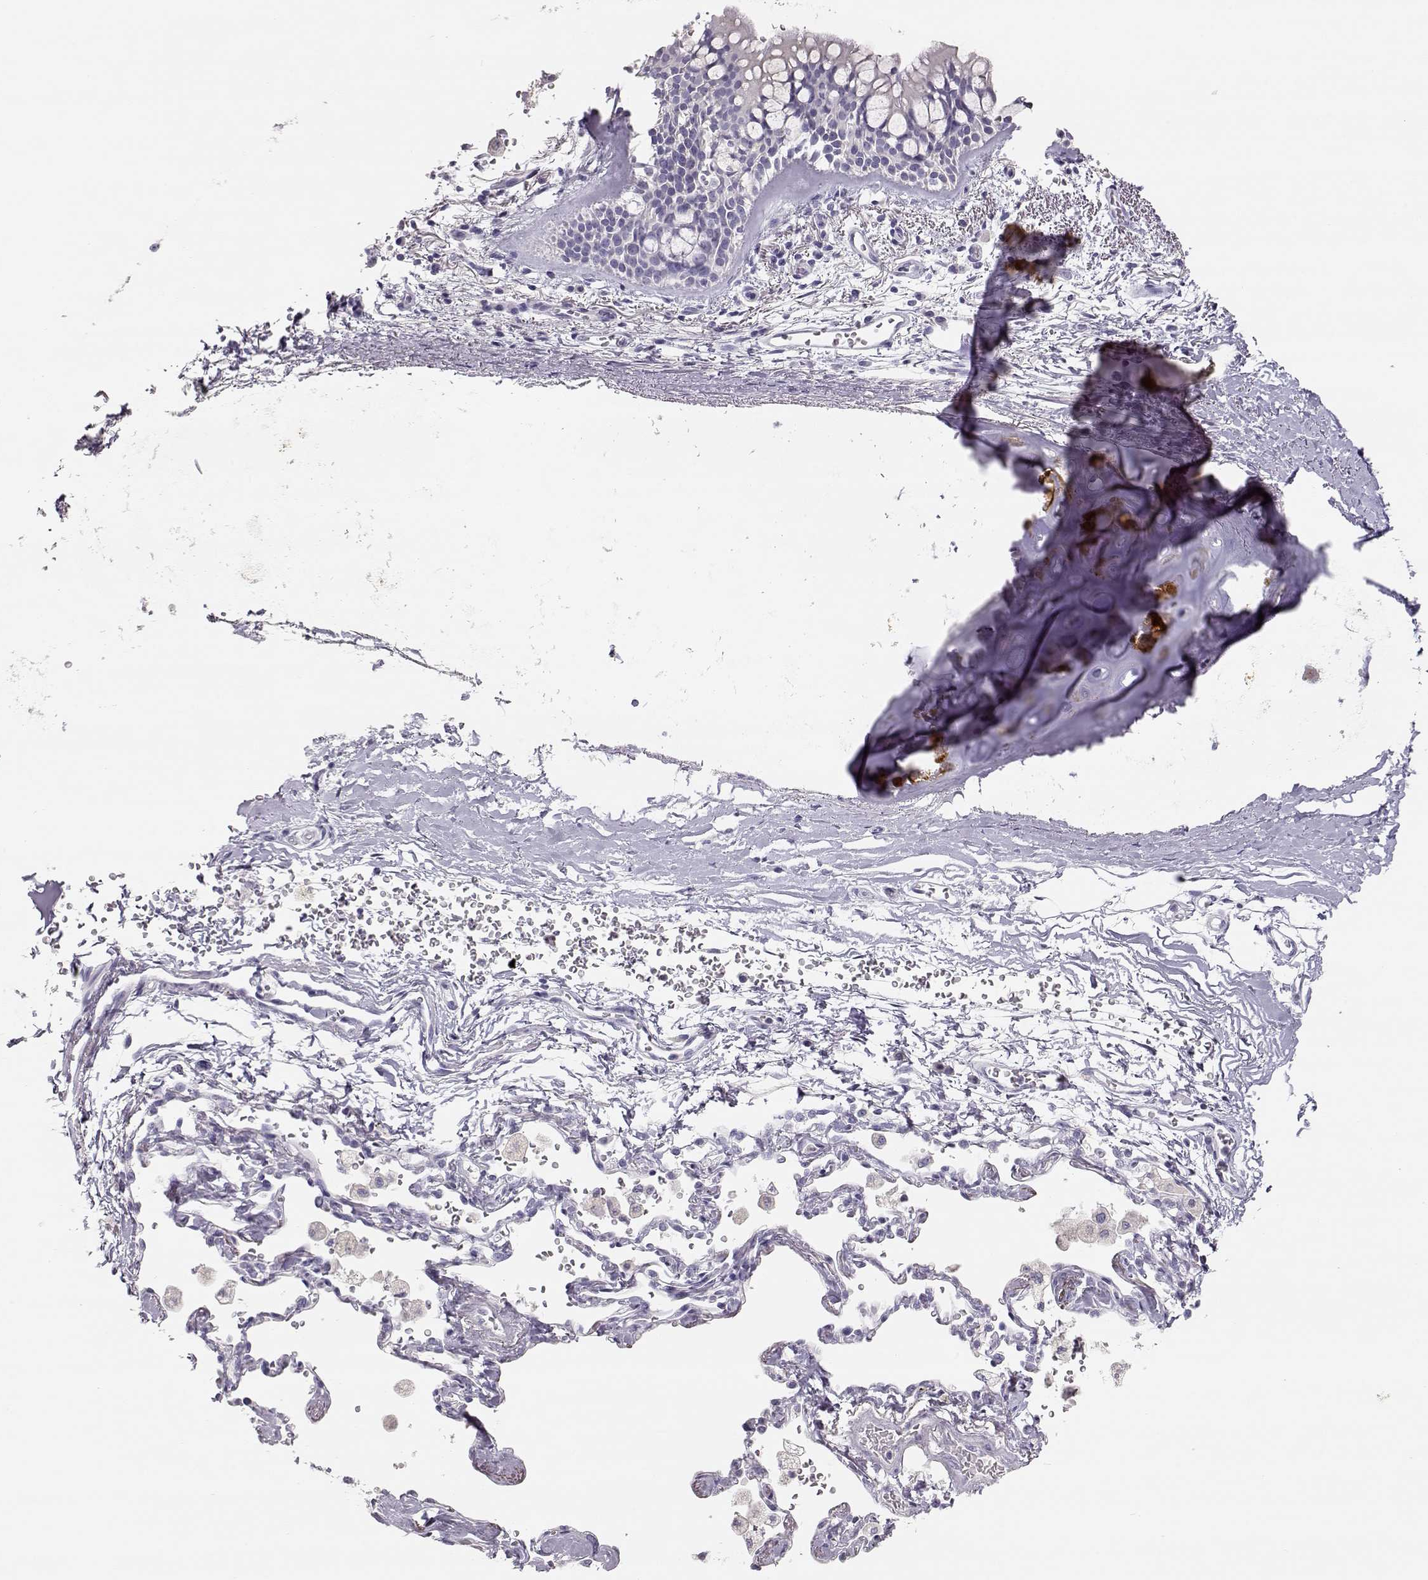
{"staining": {"intensity": "negative", "quantity": "none", "location": "none"}, "tissue": "bronchus", "cell_type": "Respiratory epithelial cells", "image_type": "normal", "snomed": [{"axis": "morphology", "description": "Normal tissue, NOS"}, {"axis": "topography", "description": "Bronchus"}, {"axis": "topography", "description": "Lung"}], "caption": "Bronchus stained for a protein using immunohistochemistry shows no expression respiratory epithelial cells.", "gene": "LEPR", "patient": {"sex": "female", "age": 57}}